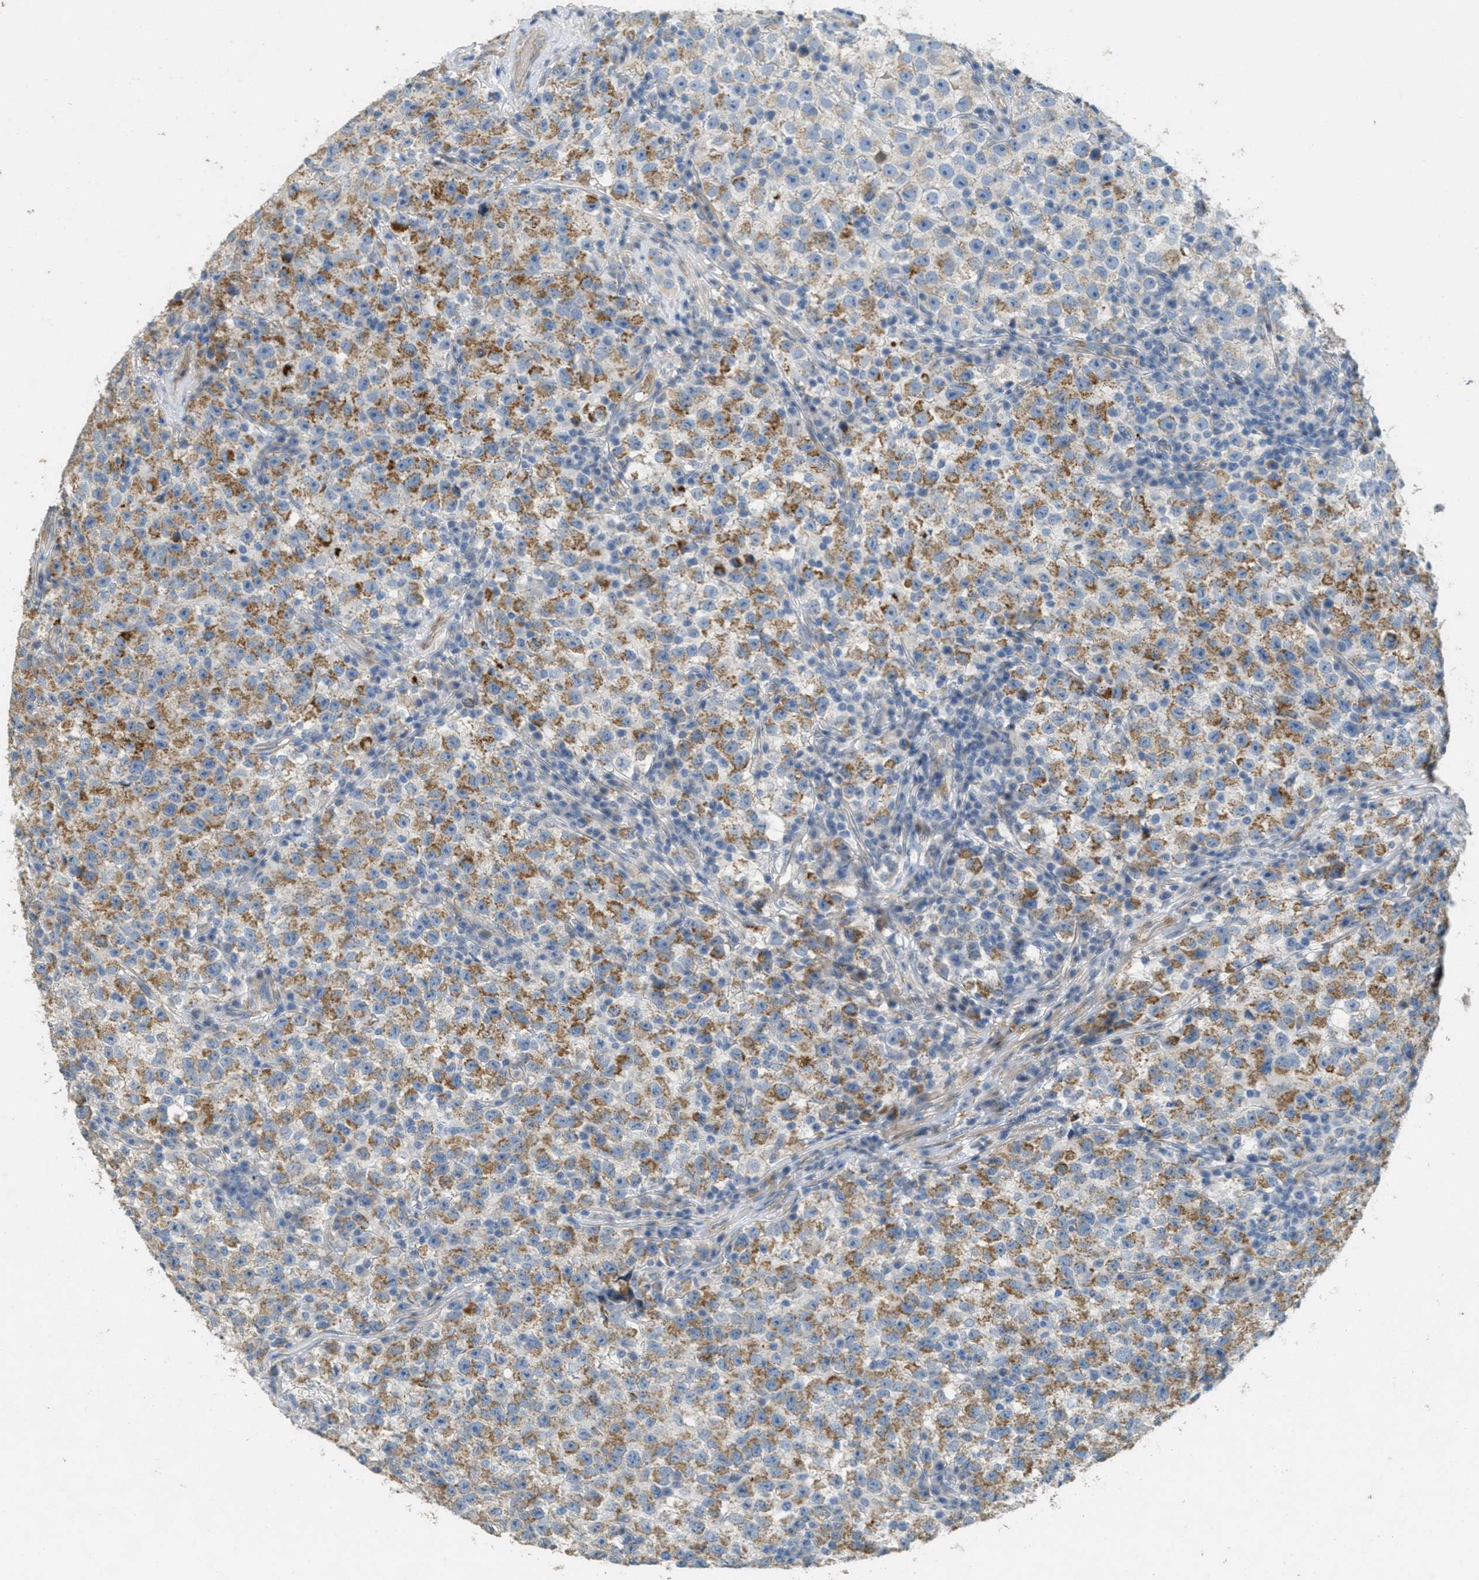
{"staining": {"intensity": "moderate", "quantity": ">75%", "location": "cytoplasmic/membranous"}, "tissue": "testis cancer", "cell_type": "Tumor cells", "image_type": "cancer", "snomed": [{"axis": "morphology", "description": "Seminoma, NOS"}, {"axis": "topography", "description": "Testis"}], "caption": "Protein analysis of testis cancer (seminoma) tissue reveals moderate cytoplasmic/membranous staining in about >75% of tumor cells.", "gene": "MRS2", "patient": {"sex": "male", "age": 22}}